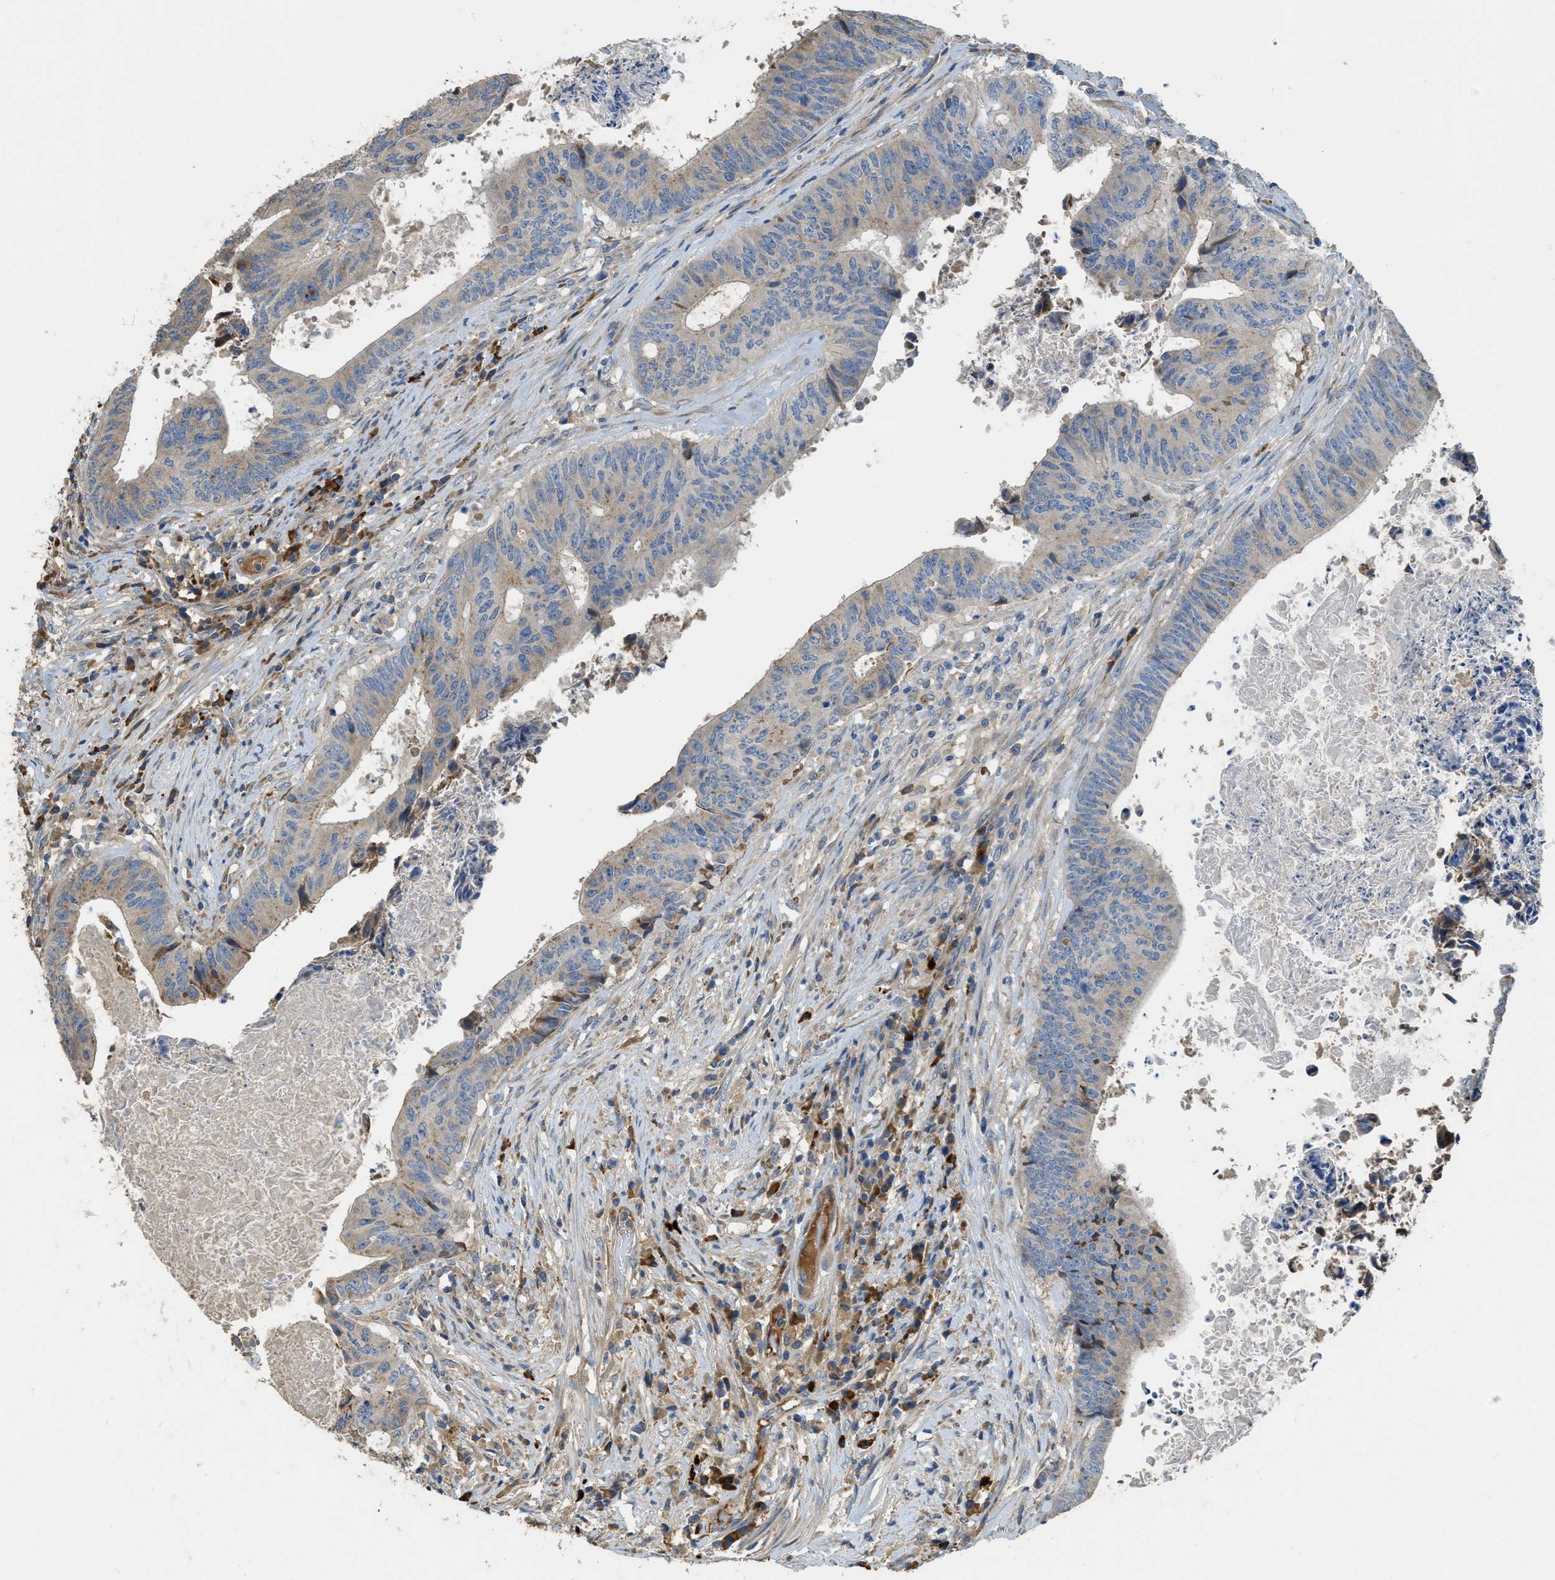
{"staining": {"intensity": "moderate", "quantity": "<25%", "location": "cytoplasmic/membranous"}, "tissue": "colorectal cancer", "cell_type": "Tumor cells", "image_type": "cancer", "snomed": [{"axis": "morphology", "description": "Adenocarcinoma, NOS"}, {"axis": "topography", "description": "Rectum"}], "caption": "A histopathology image of human colorectal cancer (adenocarcinoma) stained for a protein shows moderate cytoplasmic/membranous brown staining in tumor cells. Nuclei are stained in blue.", "gene": "RIPK2", "patient": {"sex": "male", "age": 72}}